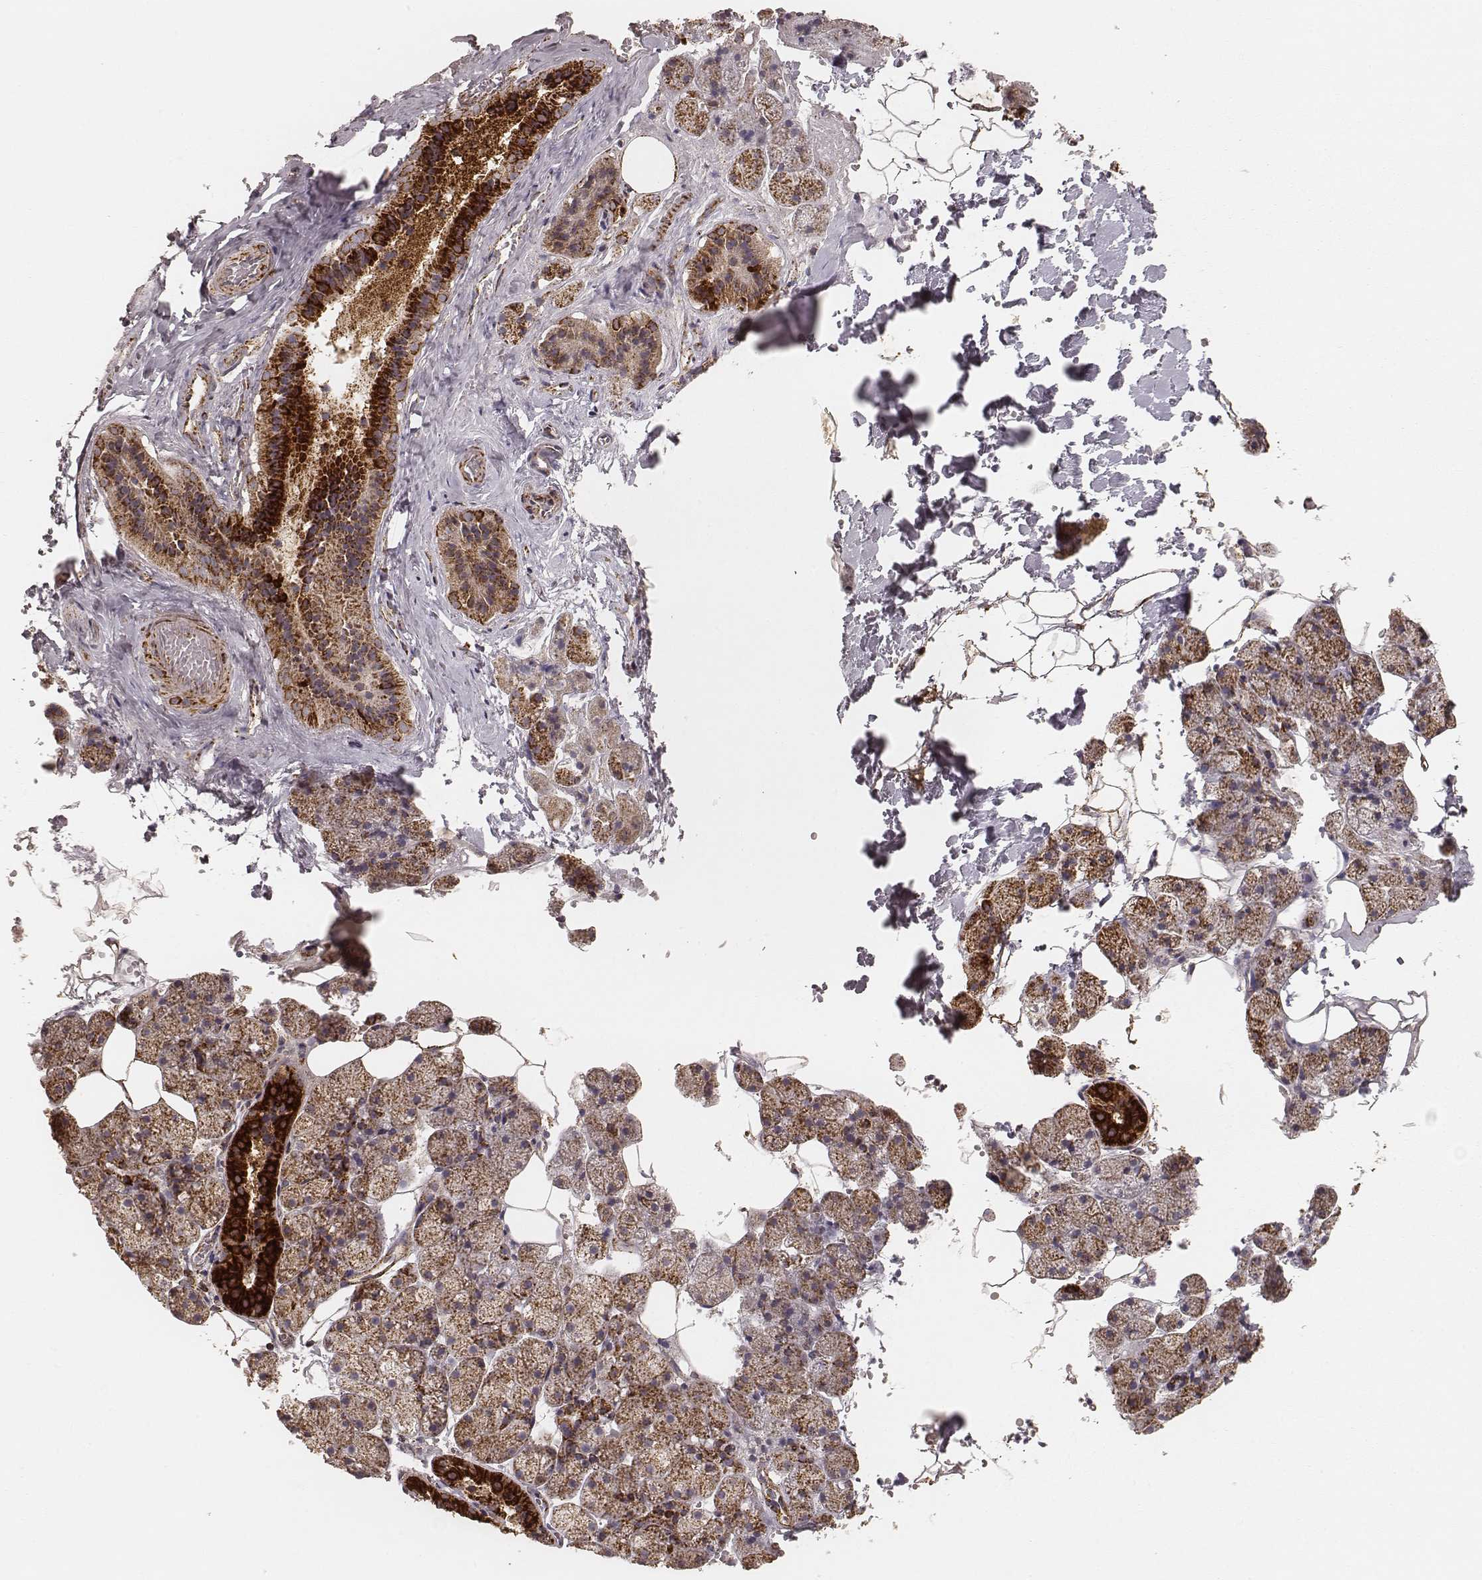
{"staining": {"intensity": "strong", "quantity": "<25%", "location": "cytoplasmic/membranous"}, "tissue": "salivary gland", "cell_type": "Glandular cells", "image_type": "normal", "snomed": [{"axis": "morphology", "description": "Normal tissue, NOS"}, {"axis": "topography", "description": "Salivary gland"}], "caption": "Immunohistochemistry micrograph of unremarkable human salivary gland stained for a protein (brown), which shows medium levels of strong cytoplasmic/membranous positivity in about <25% of glandular cells.", "gene": "CS", "patient": {"sex": "male", "age": 38}}